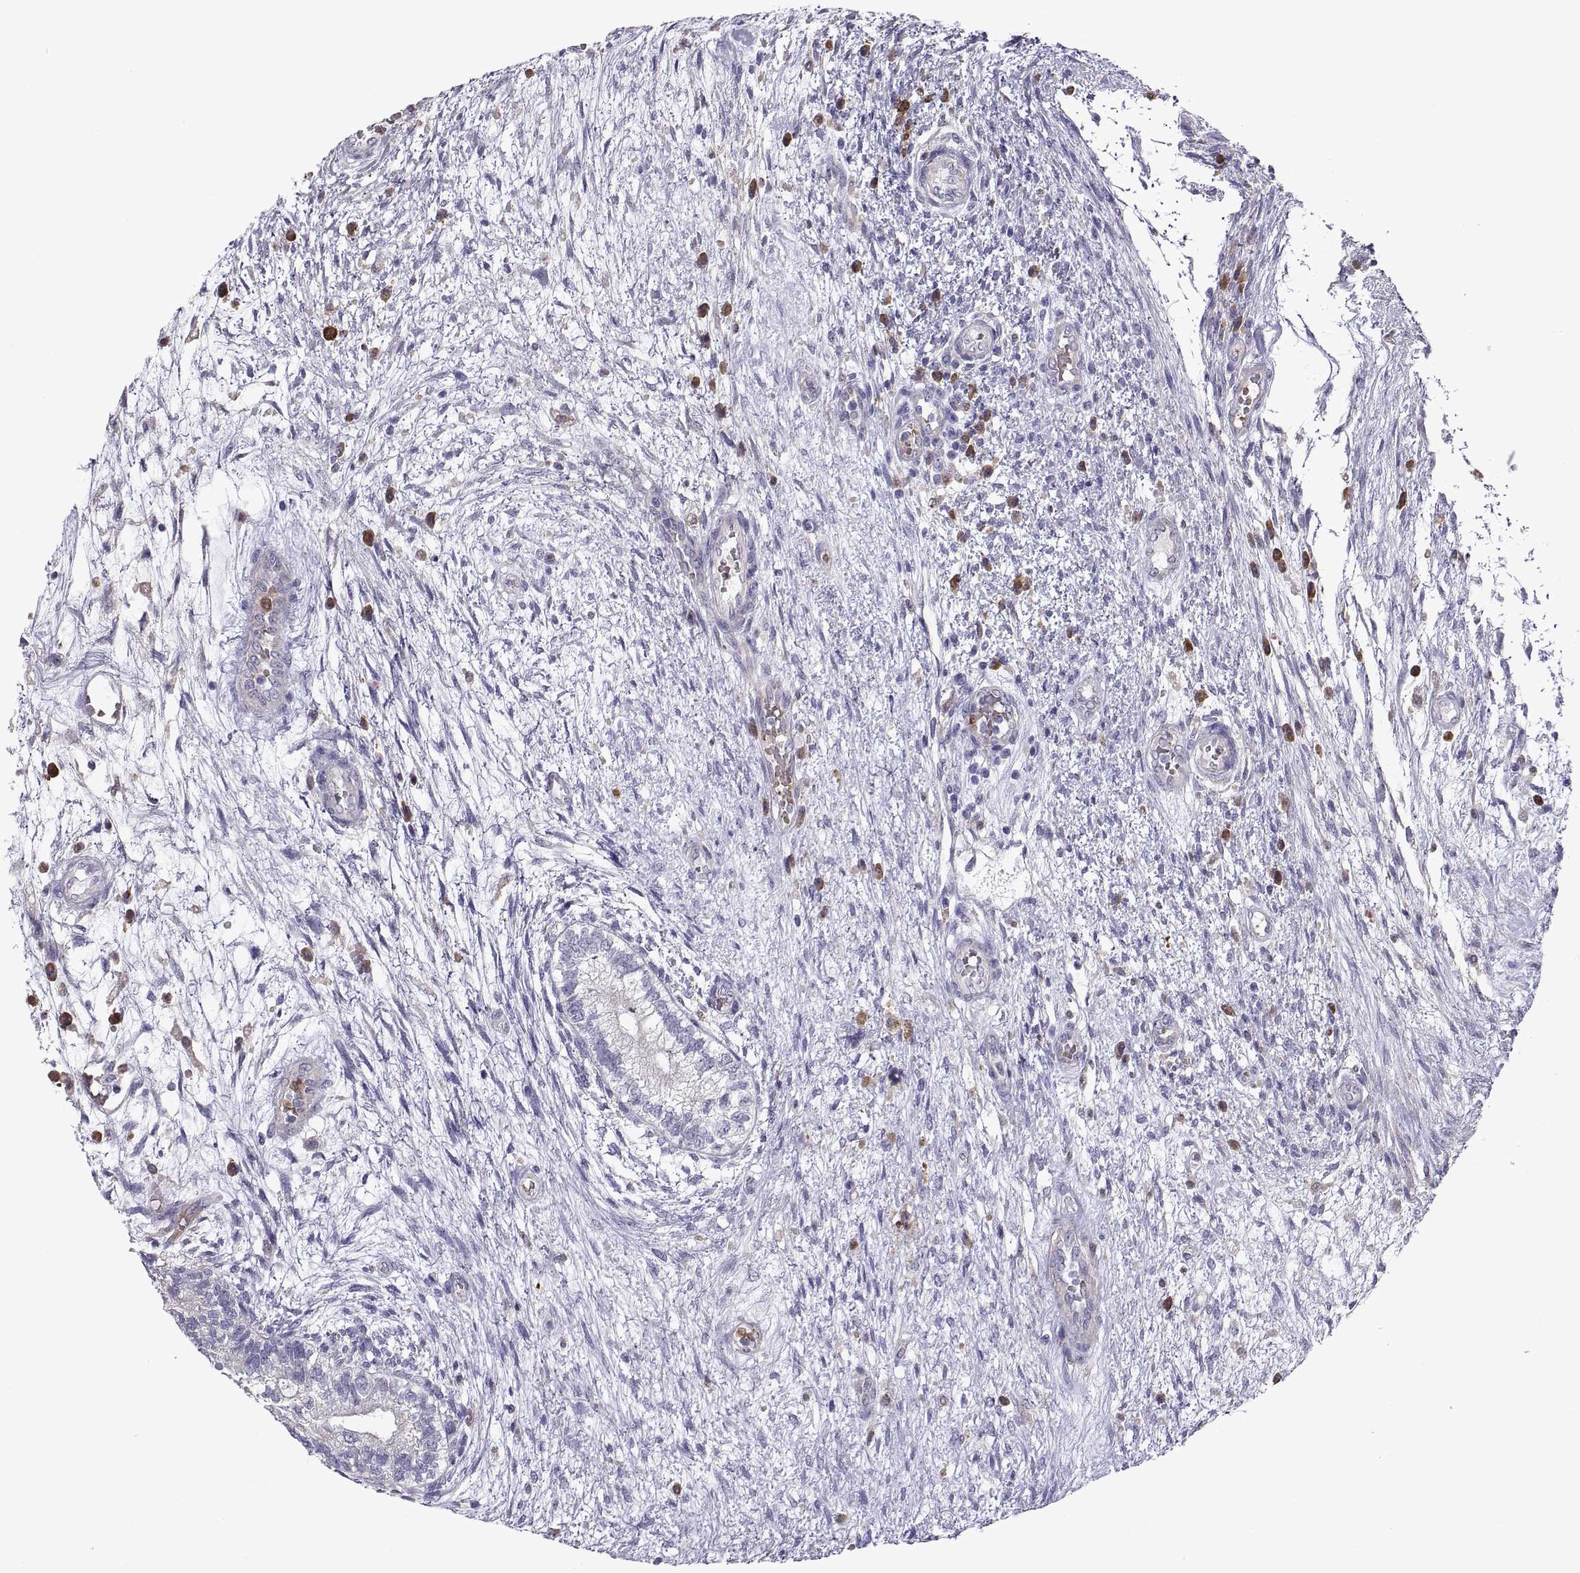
{"staining": {"intensity": "negative", "quantity": "none", "location": "none"}, "tissue": "testis cancer", "cell_type": "Tumor cells", "image_type": "cancer", "snomed": [{"axis": "morphology", "description": "Normal tissue, NOS"}, {"axis": "morphology", "description": "Carcinoma, Embryonal, NOS"}, {"axis": "topography", "description": "Testis"}, {"axis": "topography", "description": "Epididymis"}], "caption": "Immunohistochemistry of embryonal carcinoma (testis) displays no positivity in tumor cells.", "gene": "DOK3", "patient": {"sex": "male", "age": 32}}